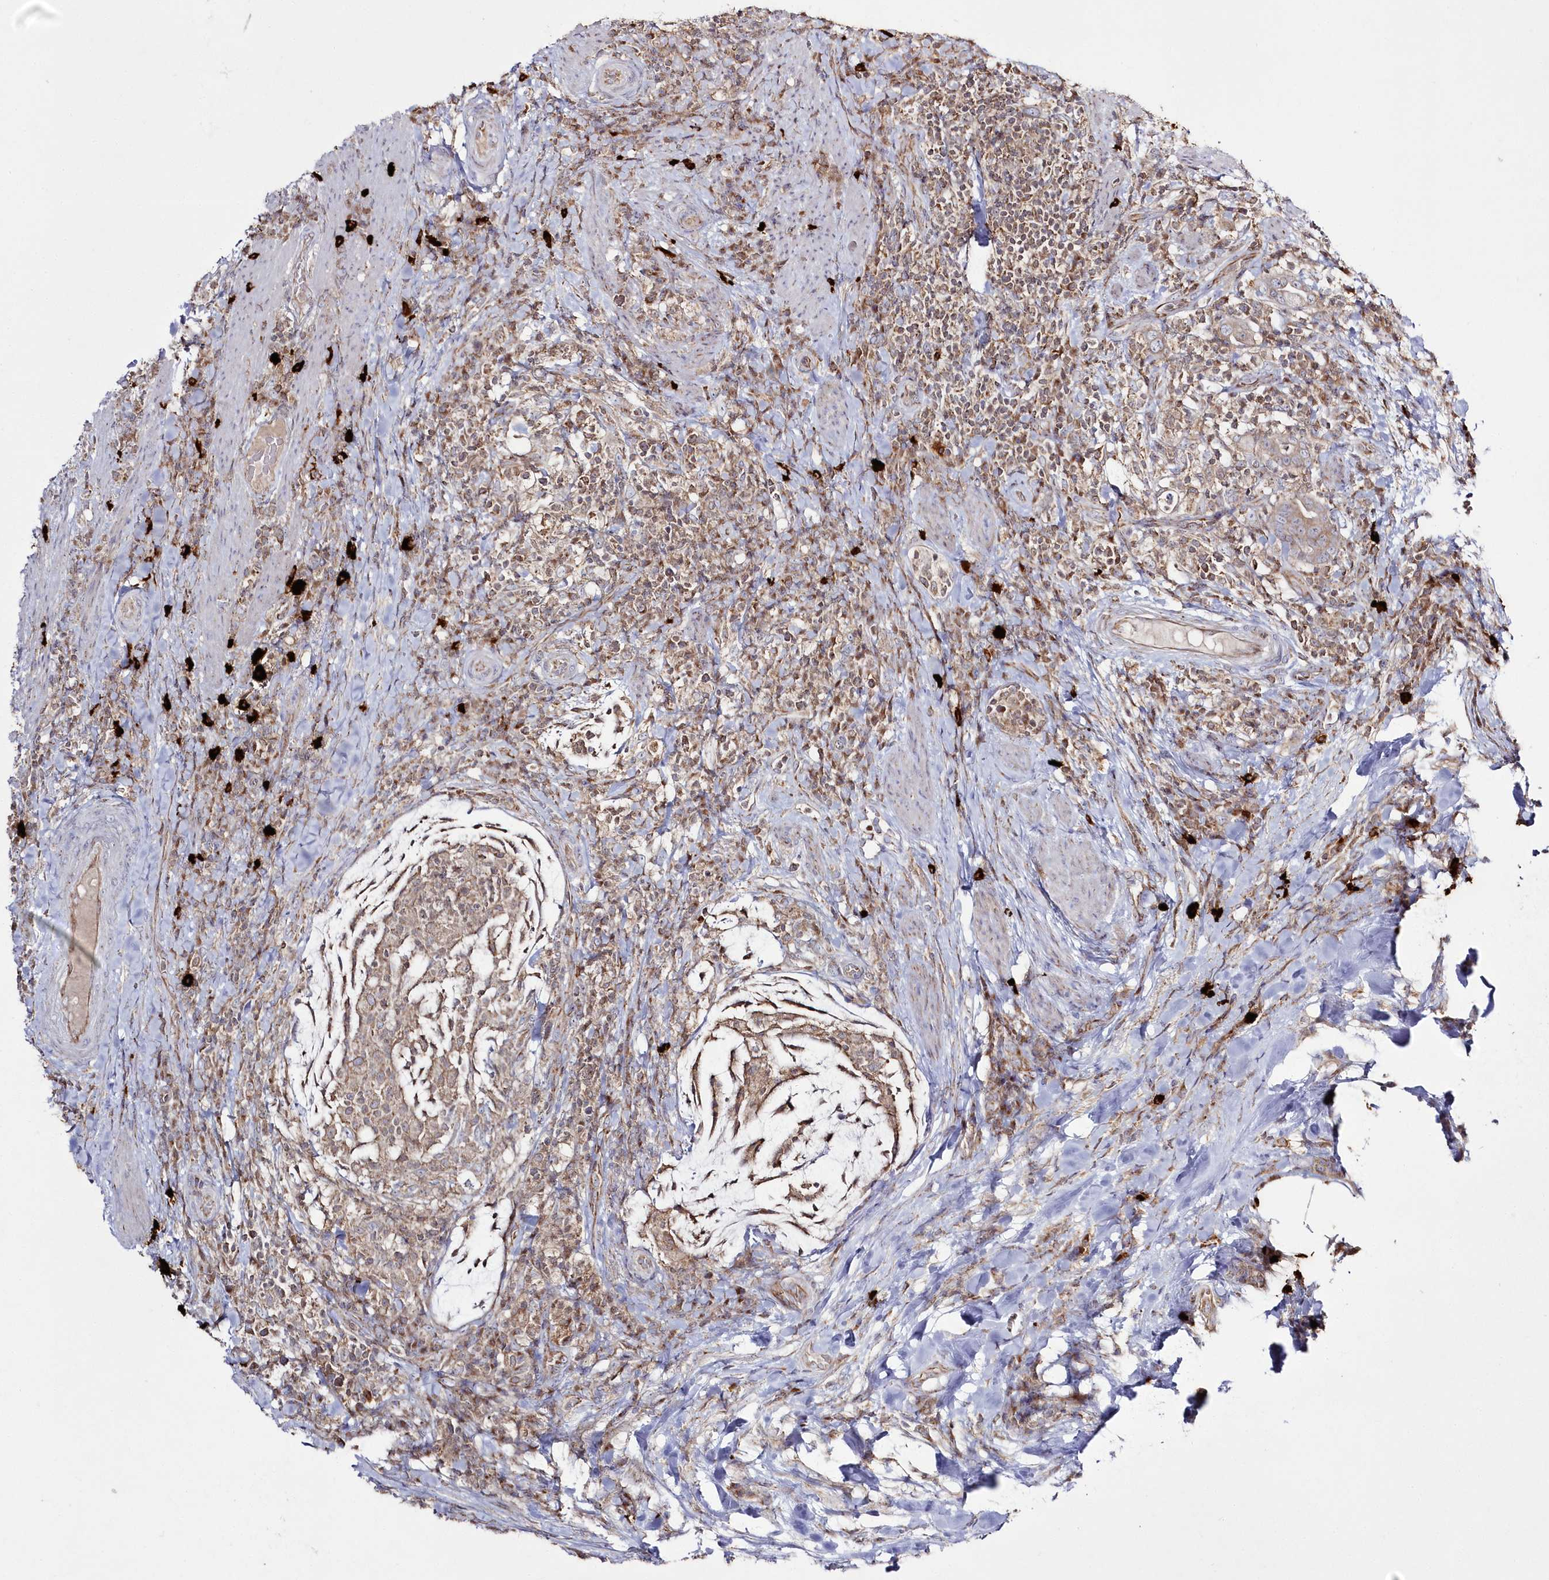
{"staining": {"intensity": "weak", "quantity": ">75%", "location": "cytoplasmic/membranous"}, "tissue": "colorectal cancer", "cell_type": "Tumor cells", "image_type": "cancer", "snomed": [{"axis": "morphology", "description": "Adenocarcinoma, NOS"}, {"axis": "topography", "description": "Colon"}], "caption": "High-power microscopy captured an immunohistochemistry photomicrograph of colorectal cancer, revealing weak cytoplasmic/membranous staining in approximately >75% of tumor cells.", "gene": "ARSB", "patient": {"sex": "female", "age": 66}}